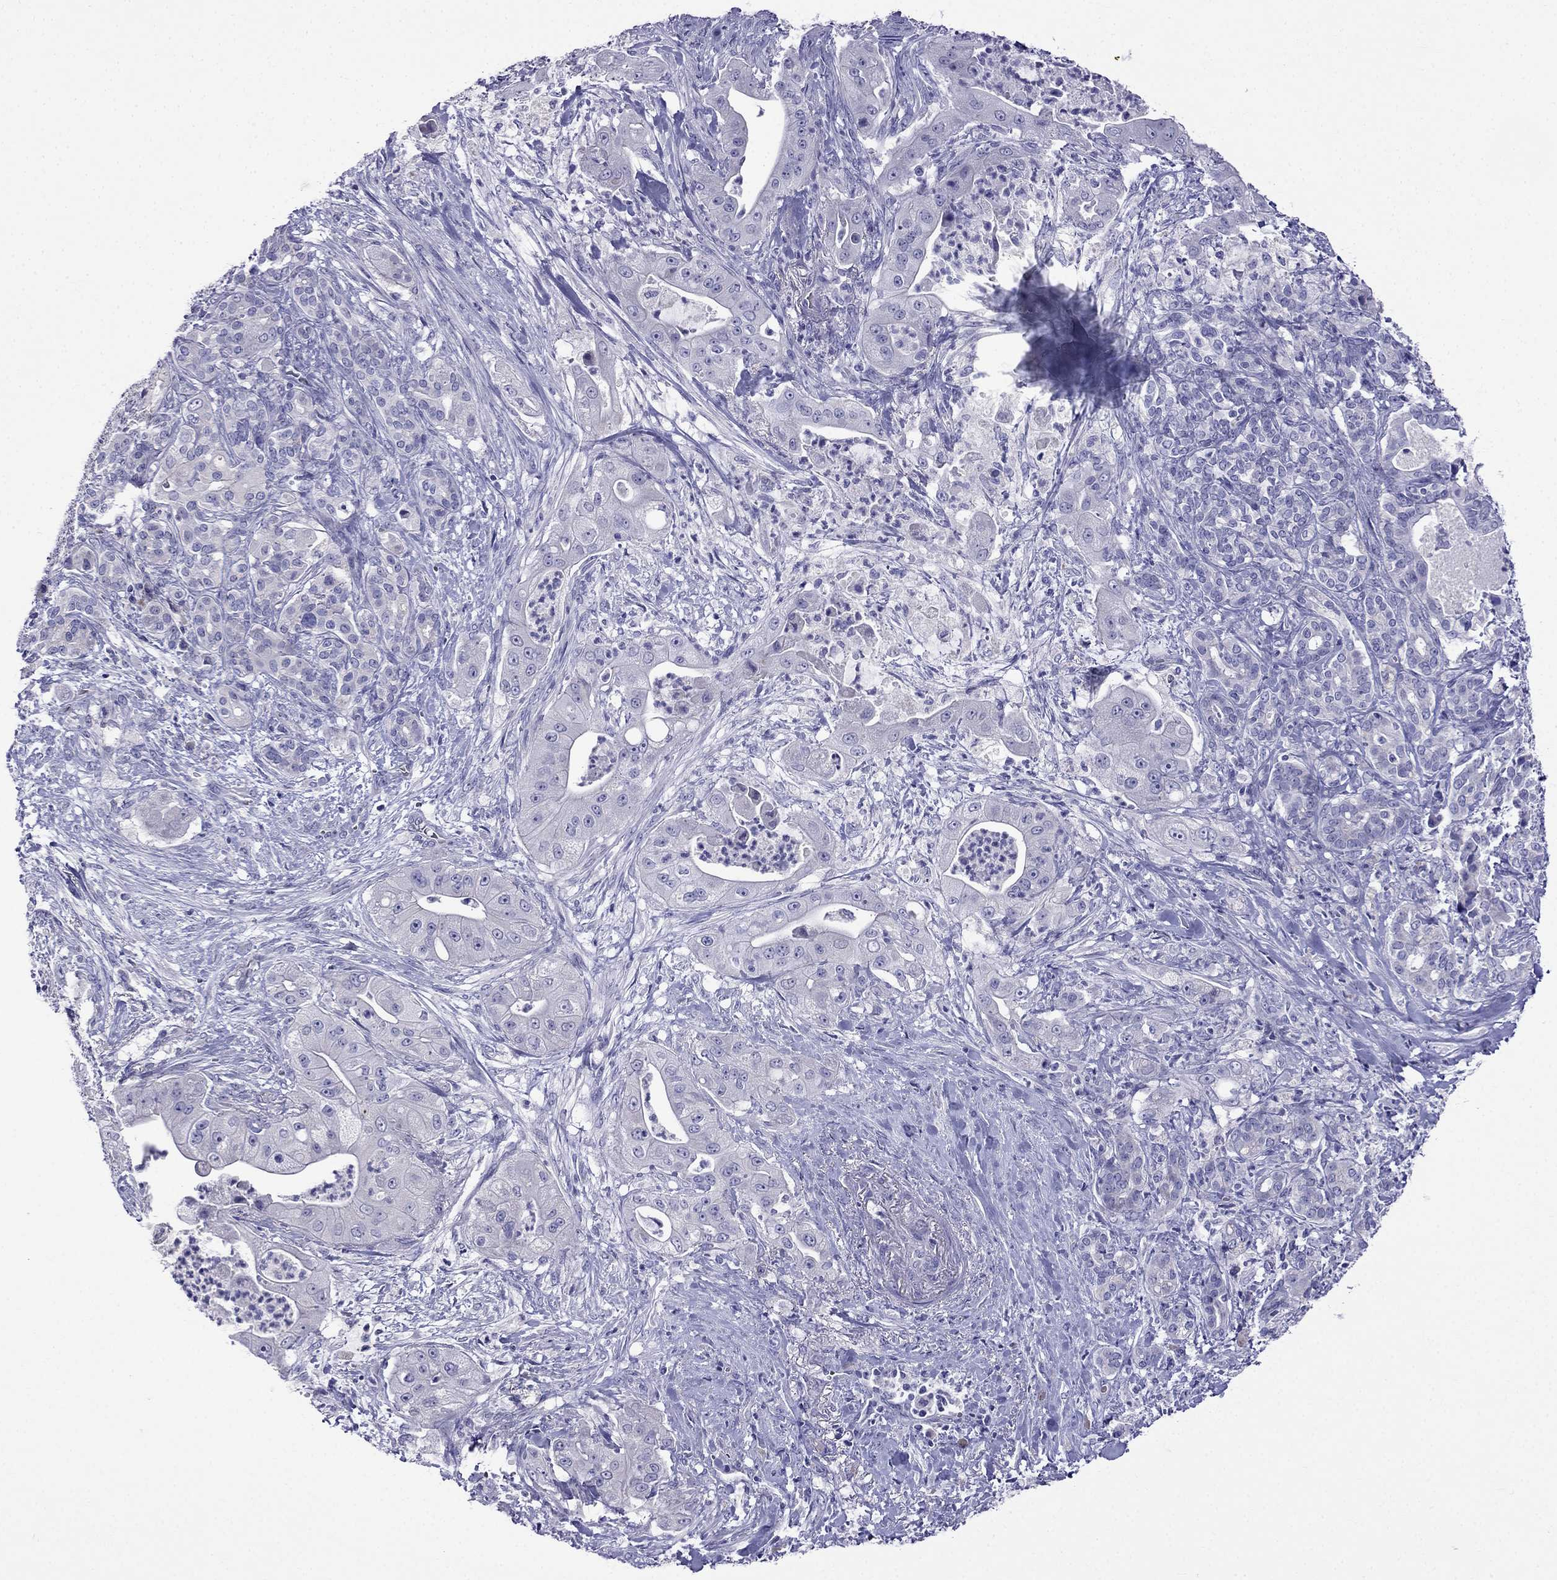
{"staining": {"intensity": "negative", "quantity": "none", "location": "none"}, "tissue": "pancreatic cancer", "cell_type": "Tumor cells", "image_type": "cancer", "snomed": [{"axis": "morphology", "description": "Normal tissue, NOS"}, {"axis": "morphology", "description": "Inflammation, NOS"}, {"axis": "morphology", "description": "Adenocarcinoma, NOS"}, {"axis": "topography", "description": "Pancreas"}], "caption": "Tumor cells show no significant staining in pancreatic cancer (adenocarcinoma).", "gene": "PATE1", "patient": {"sex": "male", "age": 57}}